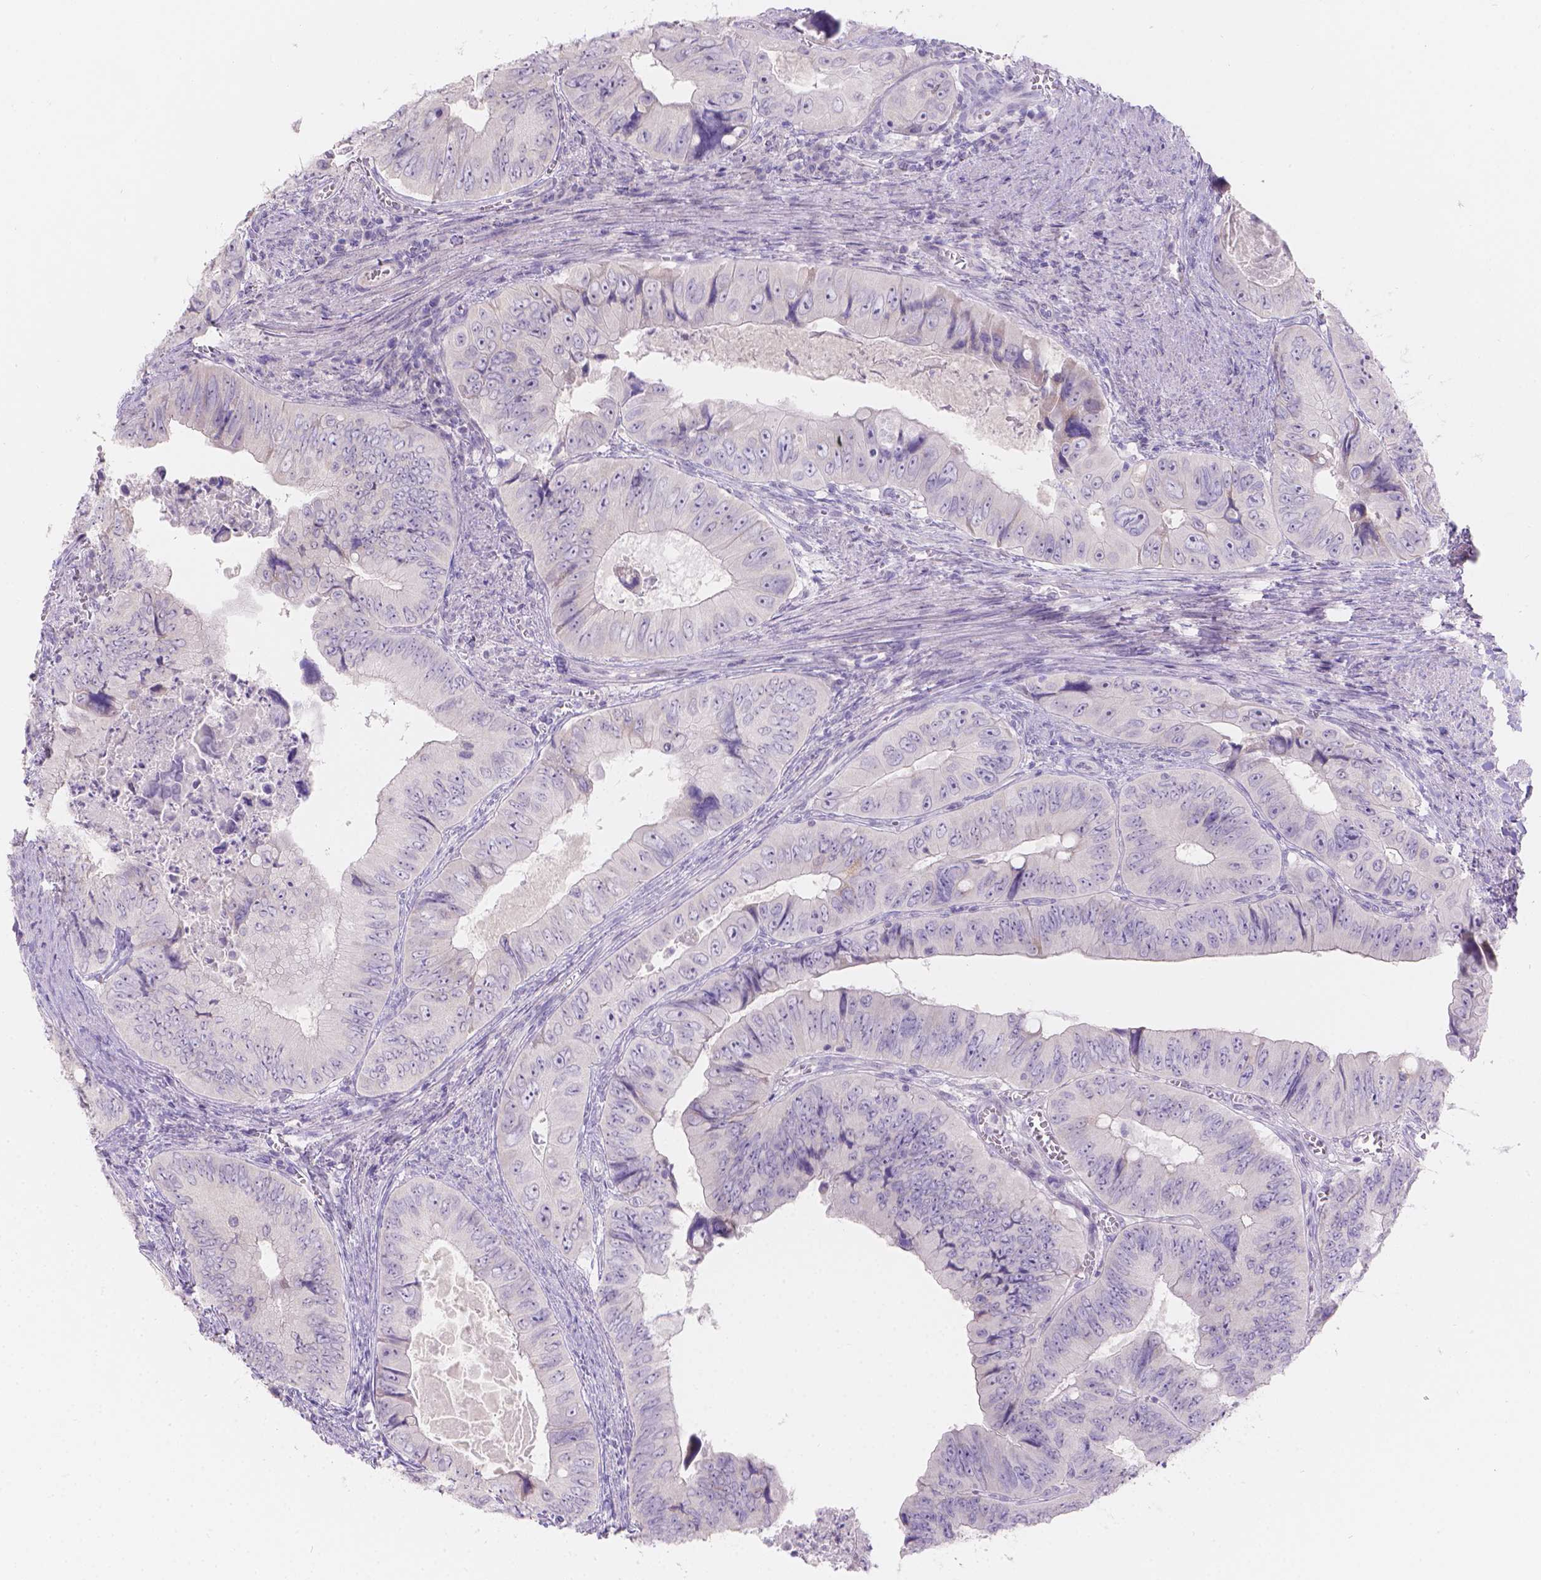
{"staining": {"intensity": "negative", "quantity": "none", "location": "none"}, "tissue": "colorectal cancer", "cell_type": "Tumor cells", "image_type": "cancer", "snomed": [{"axis": "morphology", "description": "Adenocarcinoma, NOS"}, {"axis": "topography", "description": "Colon"}], "caption": "A micrograph of human colorectal cancer is negative for staining in tumor cells.", "gene": "HTN3", "patient": {"sex": "female", "age": 84}}